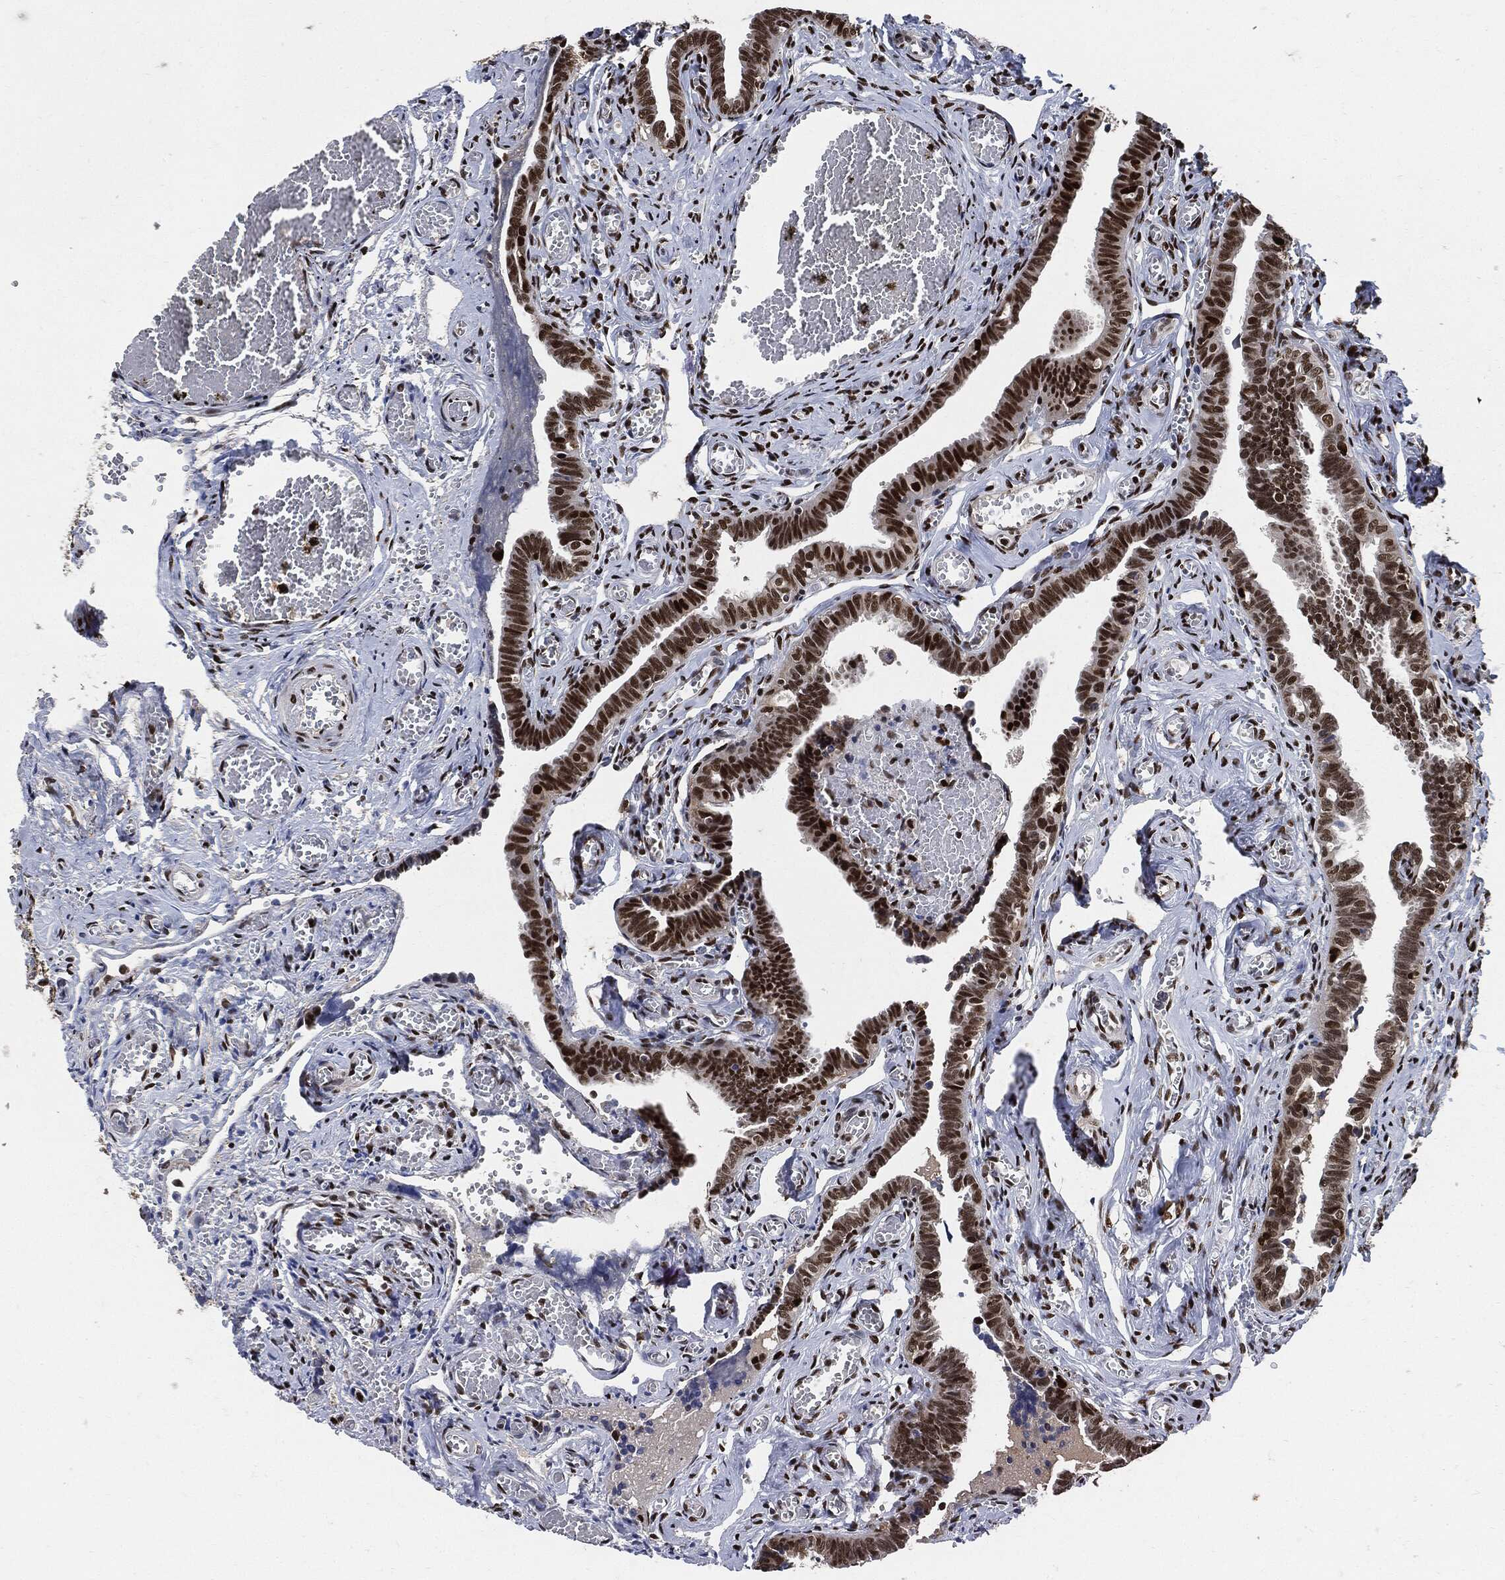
{"staining": {"intensity": "strong", "quantity": ">75%", "location": "nuclear"}, "tissue": "fallopian tube", "cell_type": "Glandular cells", "image_type": "normal", "snomed": [{"axis": "morphology", "description": "Normal tissue, NOS"}, {"axis": "topography", "description": "Vascular tissue"}, {"axis": "topography", "description": "Fallopian tube"}], "caption": "Brown immunohistochemical staining in unremarkable fallopian tube reveals strong nuclear positivity in about >75% of glandular cells. Nuclei are stained in blue.", "gene": "PCNA", "patient": {"sex": "female", "age": 67}}